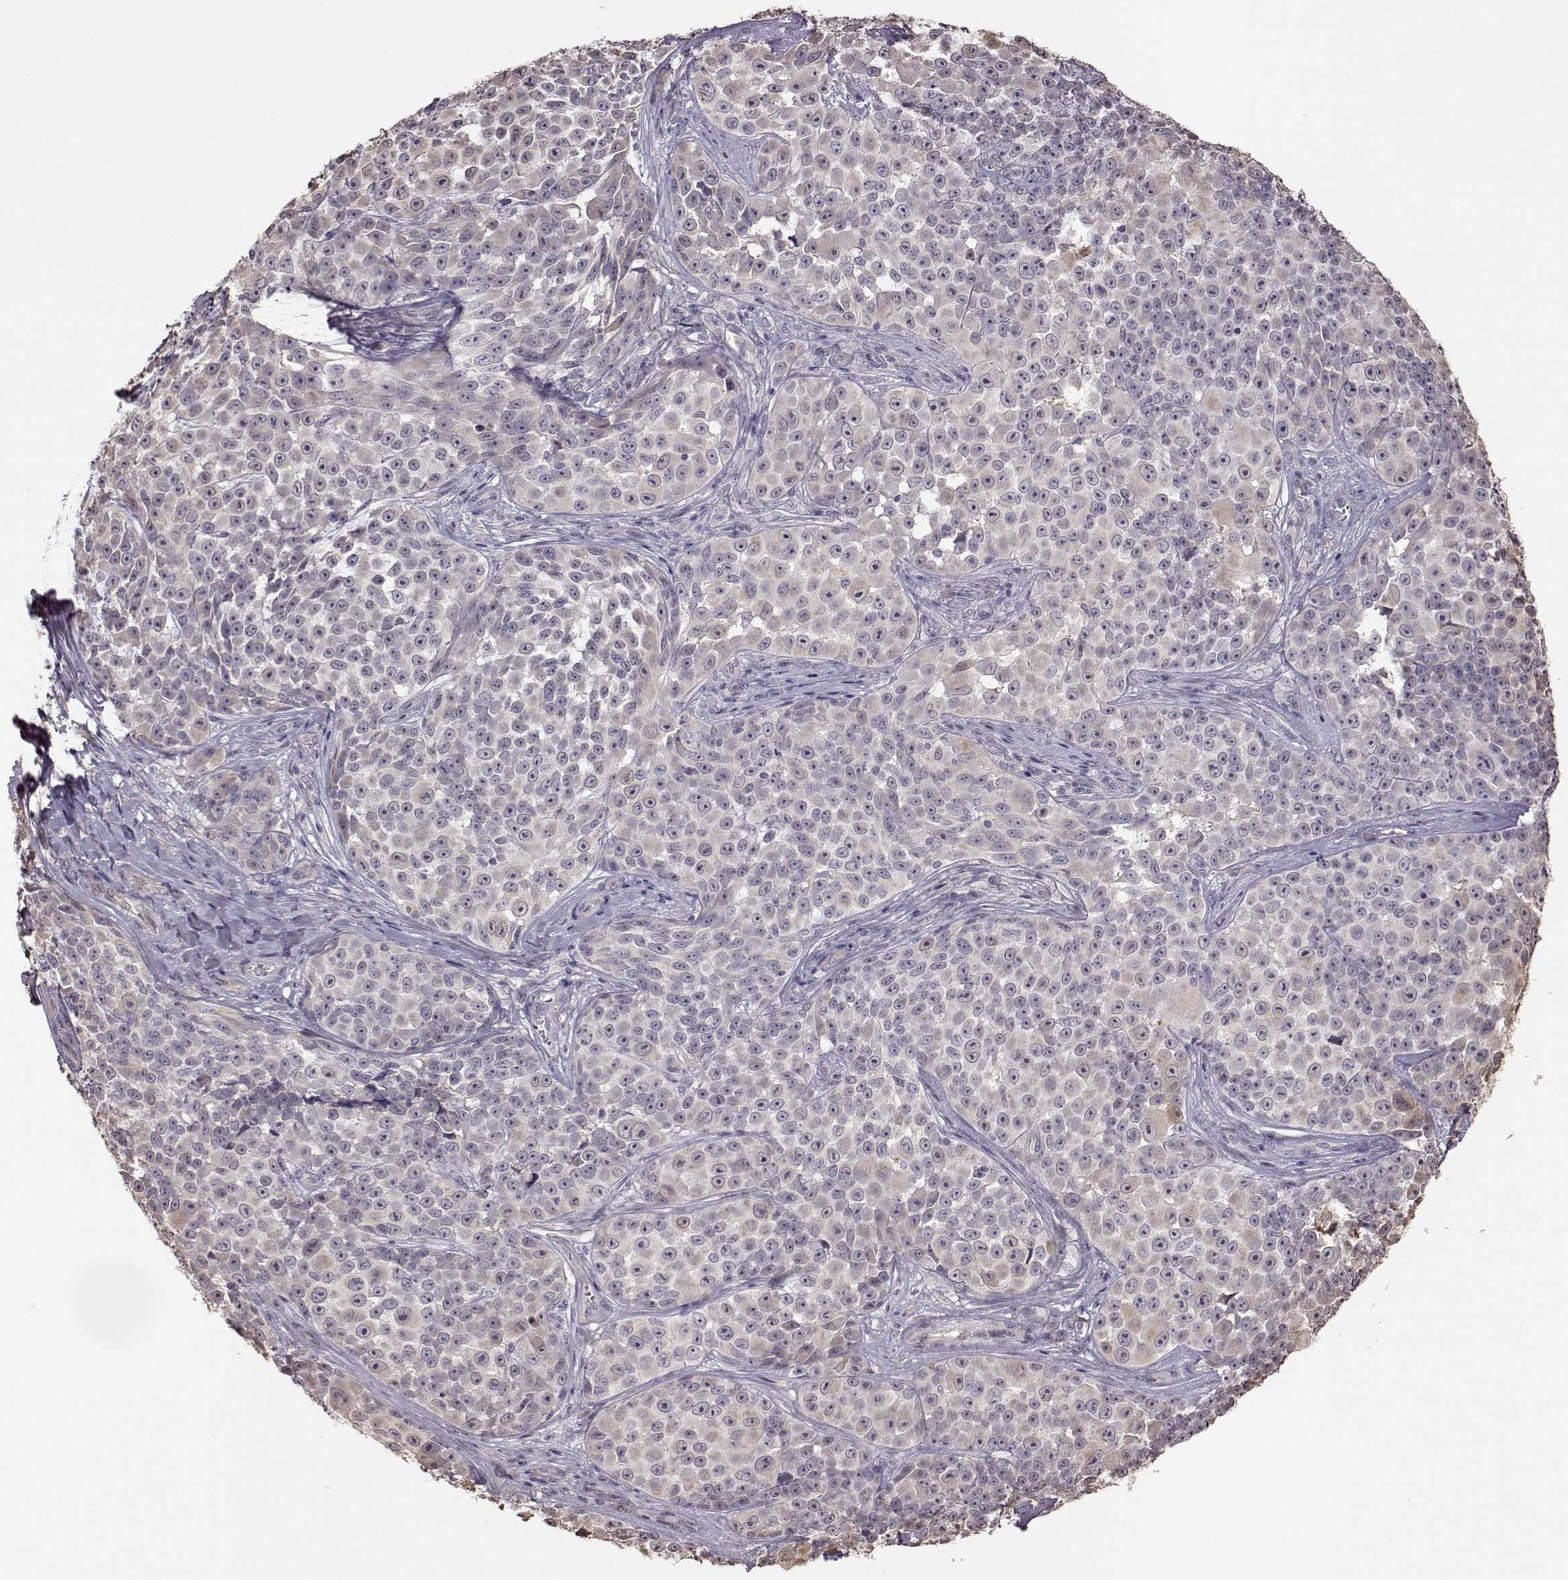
{"staining": {"intensity": "negative", "quantity": "none", "location": "none"}, "tissue": "melanoma", "cell_type": "Tumor cells", "image_type": "cancer", "snomed": [{"axis": "morphology", "description": "Malignant melanoma, NOS"}, {"axis": "topography", "description": "Skin"}], "caption": "The immunohistochemistry micrograph has no significant positivity in tumor cells of melanoma tissue. The staining is performed using DAB (3,3'-diaminobenzidine) brown chromogen with nuclei counter-stained in using hematoxylin.", "gene": "CRB1", "patient": {"sex": "female", "age": 88}}